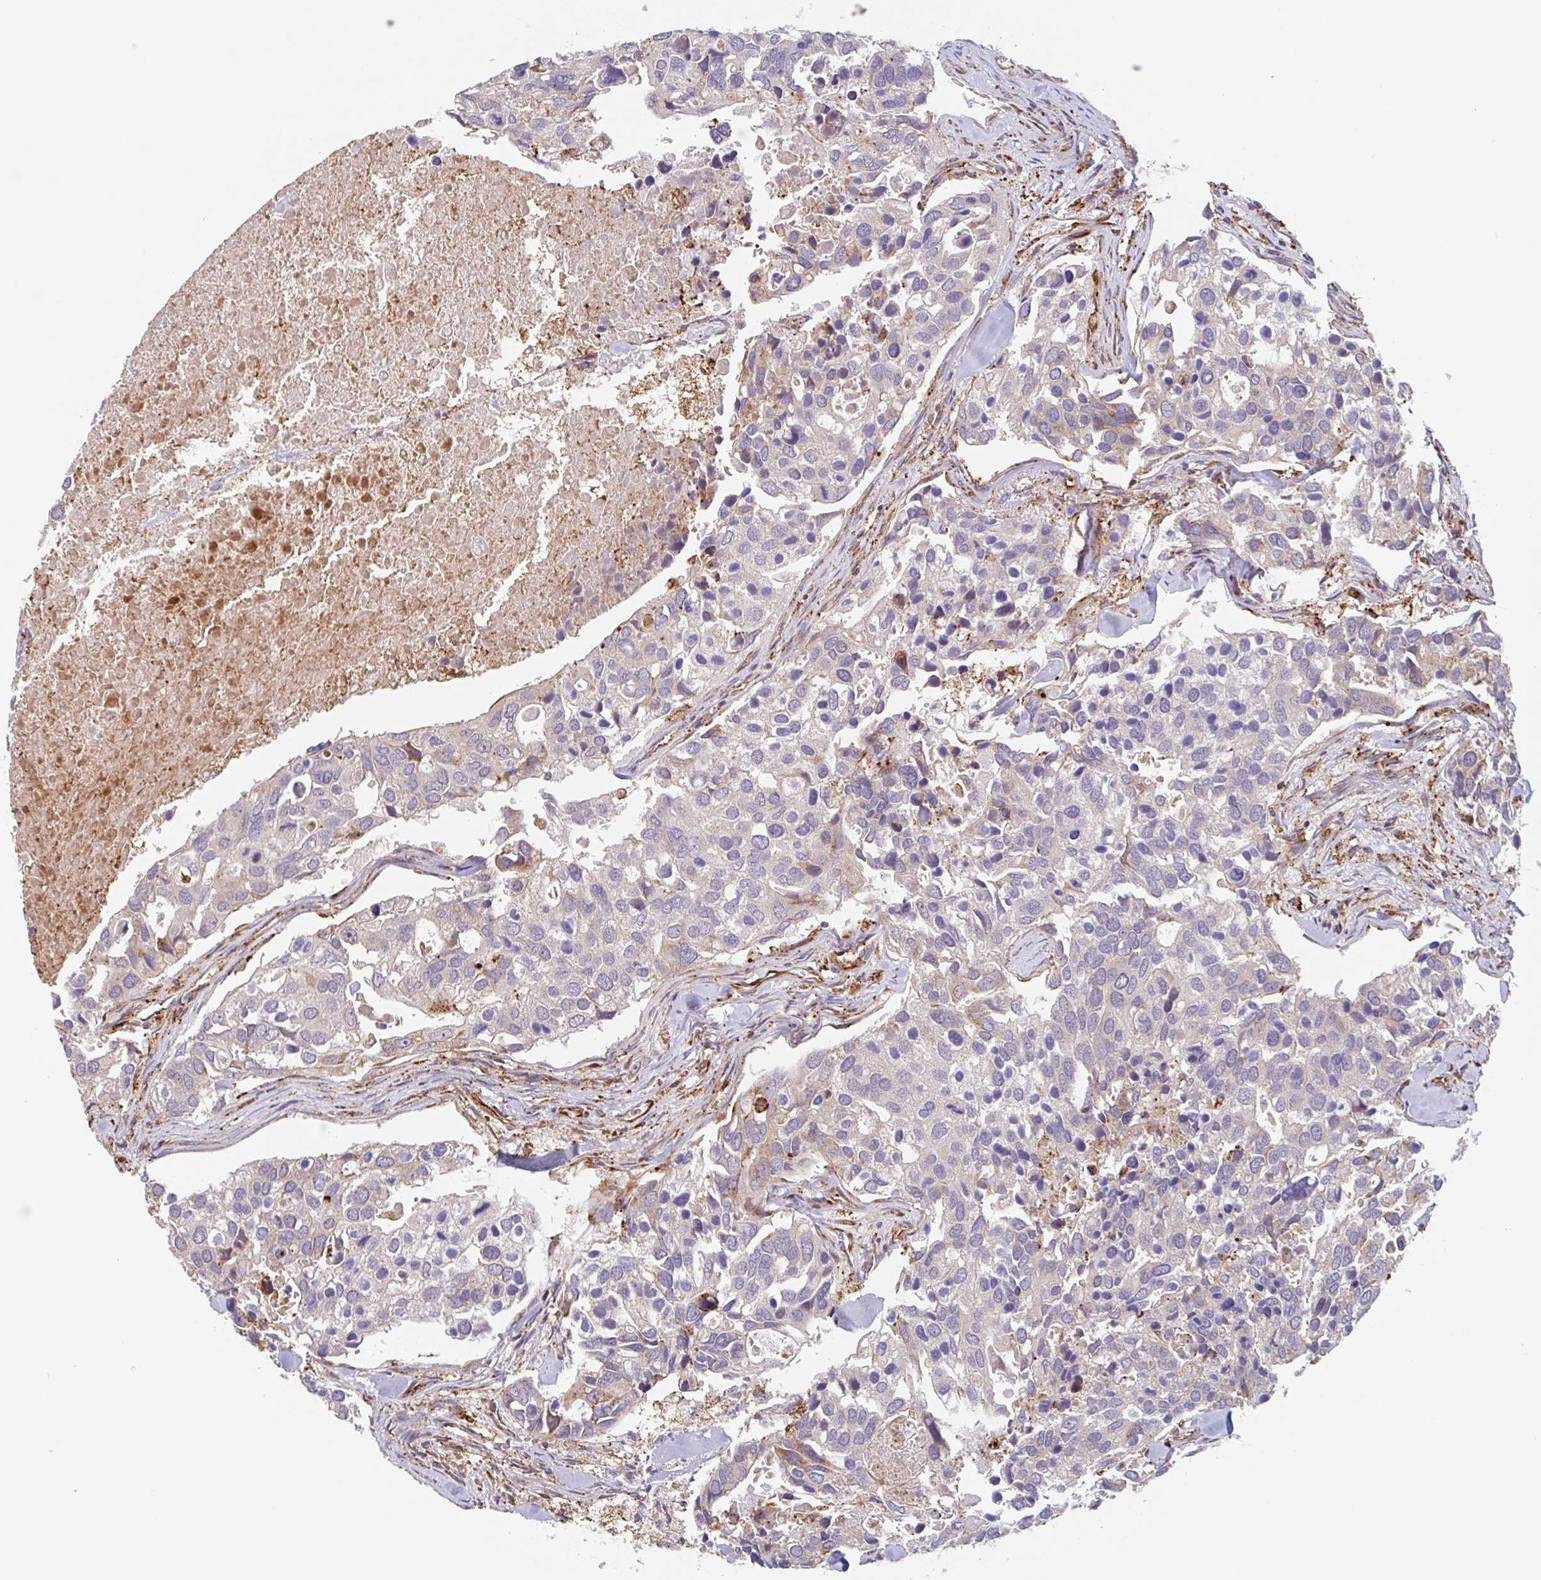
{"staining": {"intensity": "negative", "quantity": "none", "location": "none"}, "tissue": "breast cancer", "cell_type": "Tumor cells", "image_type": "cancer", "snomed": [{"axis": "morphology", "description": "Duct carcinoma"}, {"axis": "topography", "description": "Breast"}], "caption": "Immunohistochemistry image of breast cancer (invasive ductal carcinoma) stained for a protein (brown), which exhibits no positivity in tumor cells.", "gene": "NUB1", "patient": {"sex": "female", "age": 83}}